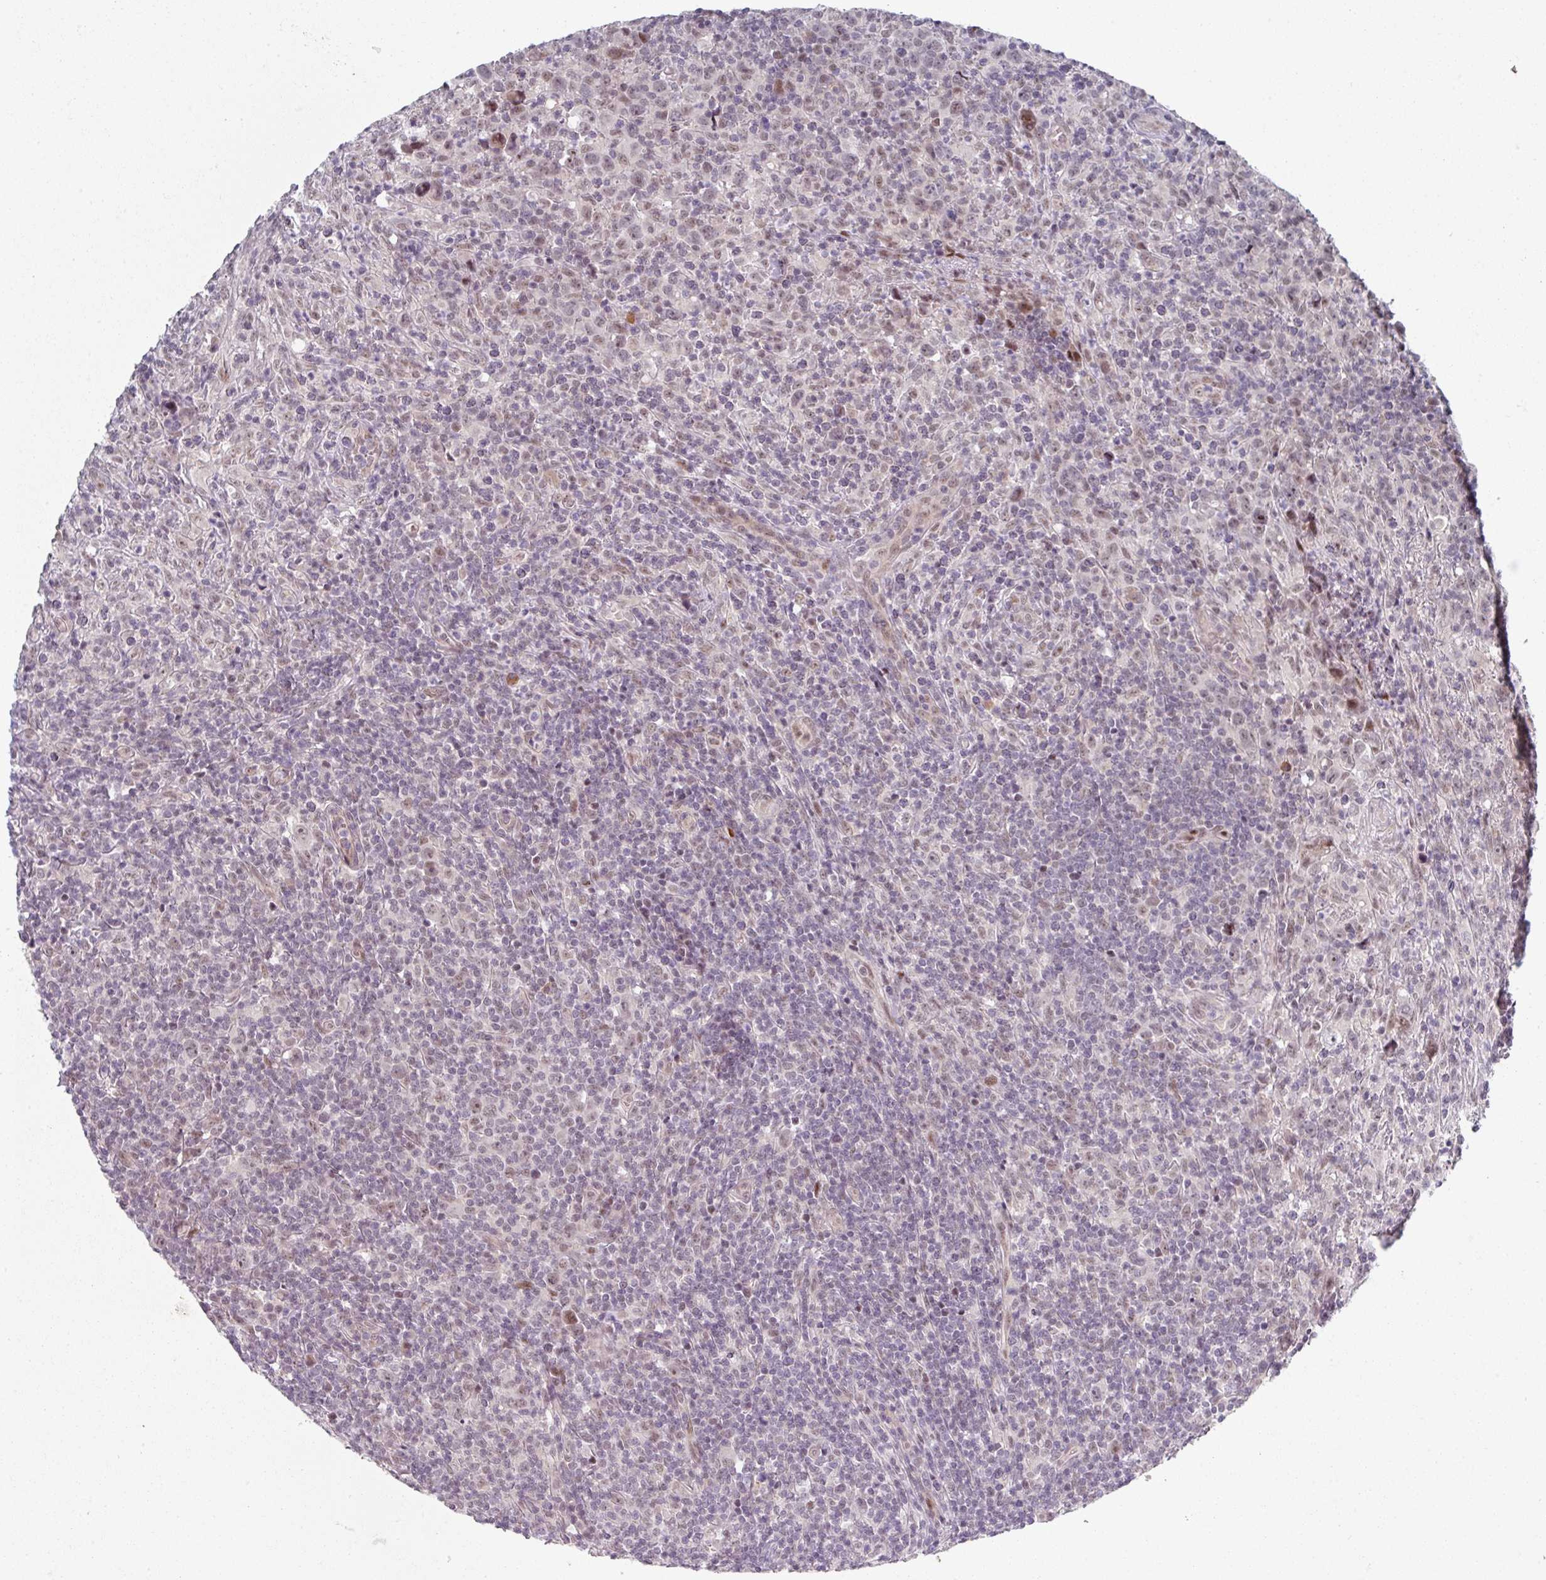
{"staining": {"intensity": "negative", "quantity": "none", "location": "none"}, "tissue": "lymphoma", "cell_type": "Tumor cells", "image_type": "cancer", "snomed": [{"axis": "morphology", "description": "Hodgkin's disease, NOS"}, {"axis": "topography", "description": "Lymph node"}], "caption": "Protein analysis of lymphoma reveals no significant expression in tumor cells.", "gene": "TMCC1", "patient": {"sex": "female", "age": 18}}